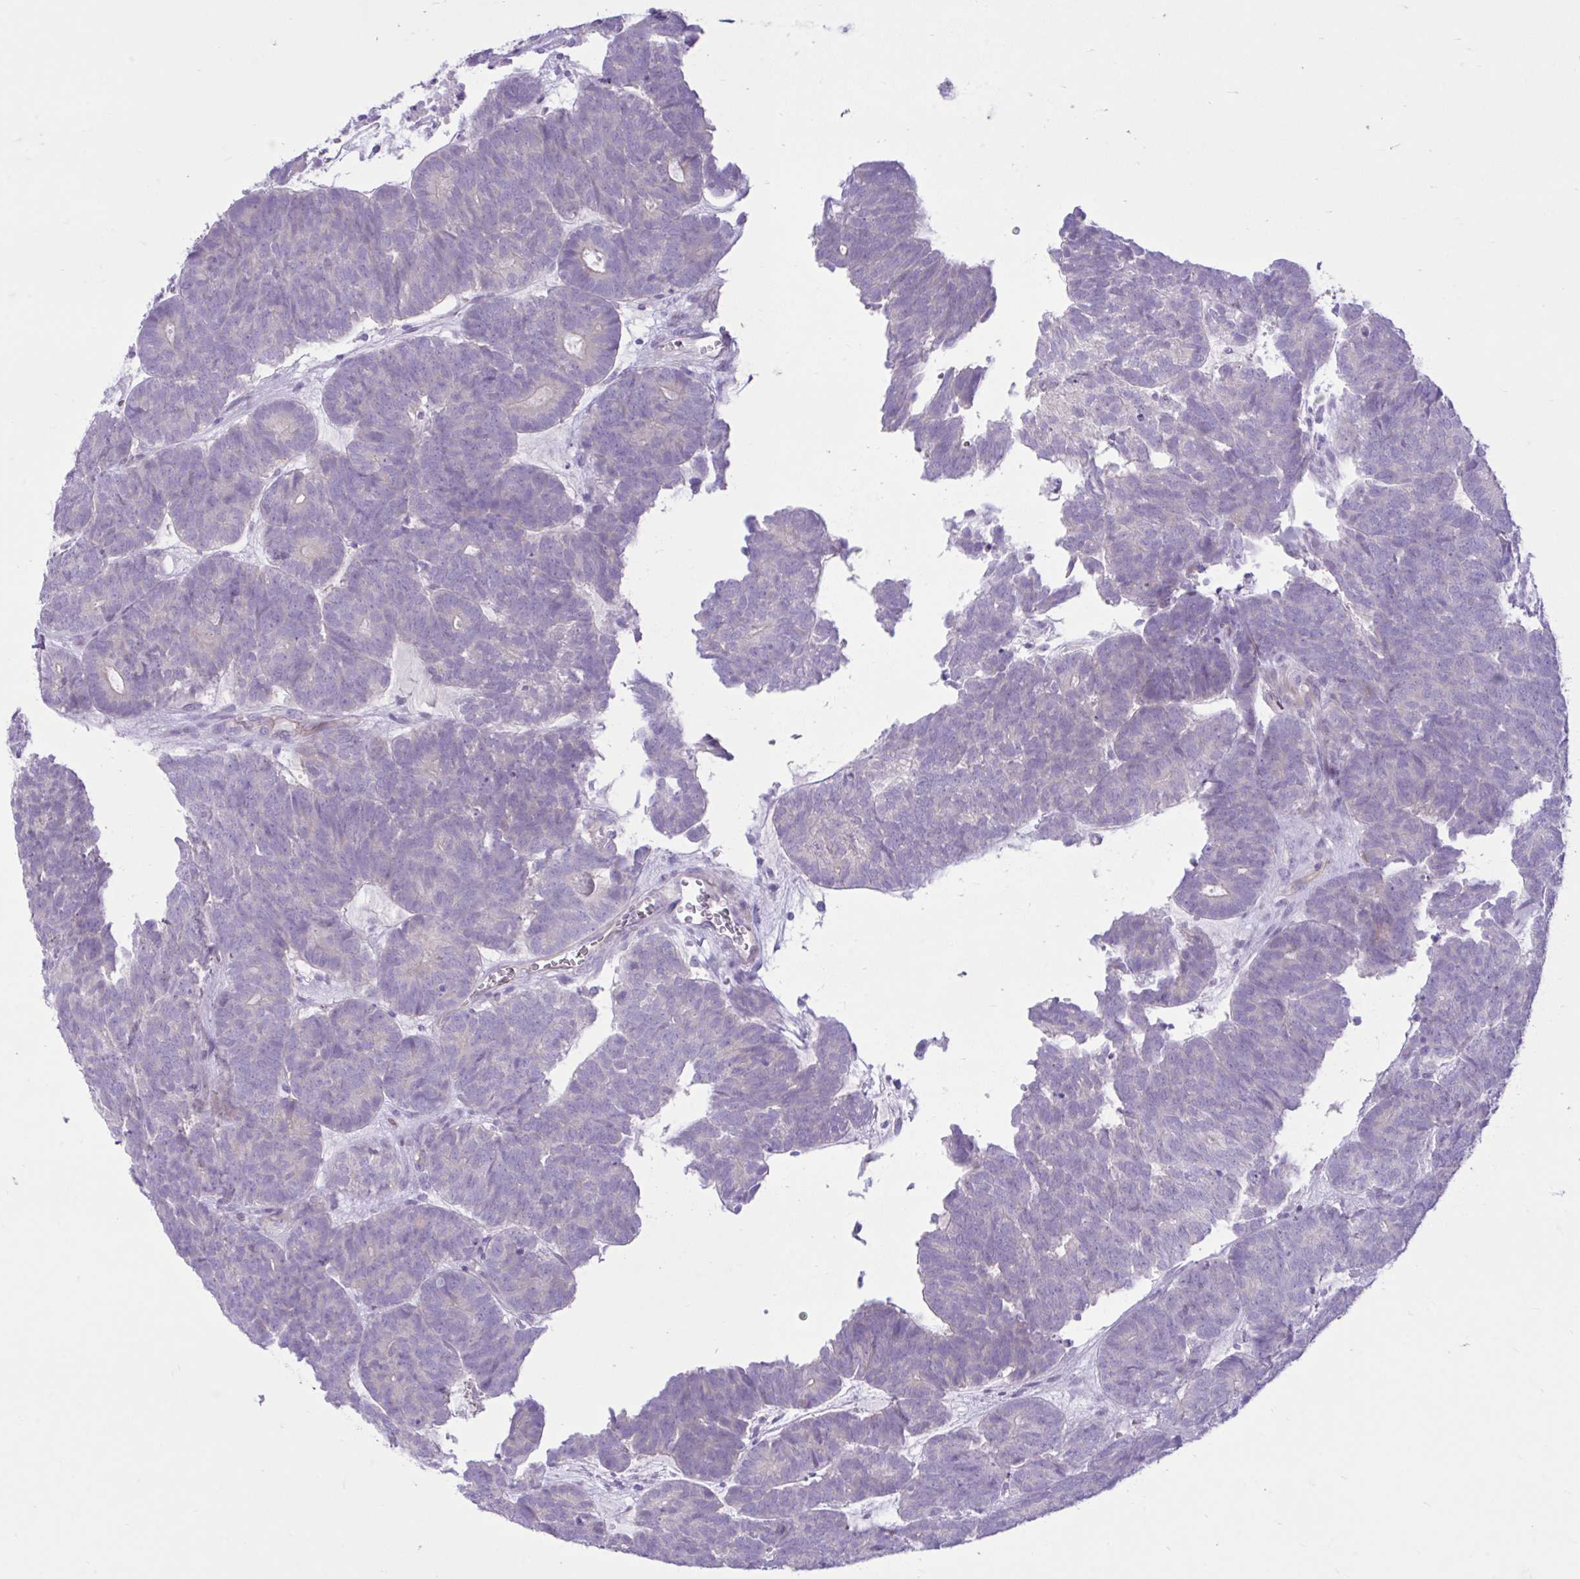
{"staining": {"intensity": "negative", "quantity": "none", "location": "none"}, "tissue": "head and neck cancer", "cell_type": "Tumor cells", "image_type": "cancer", "snomed": [{"axis": "morphology", "description": "Adenocarcinoma, NOS"}, {"axis": "topography", "description": "Head-Neck"}], "caption": "Immunohistochemical staining of human head and neck cancer (adenocarcinoma) demonstrates no significant positivity in tumor cells. Brightfield microscopy of immunohistochemistry stained with DAB (3,3'-diaminobenzidine) (brown) and hematoxylin (blue), captured at high magnification.", "gene": "ZNF101", "patient": {"sex": "female", "age": 81}}